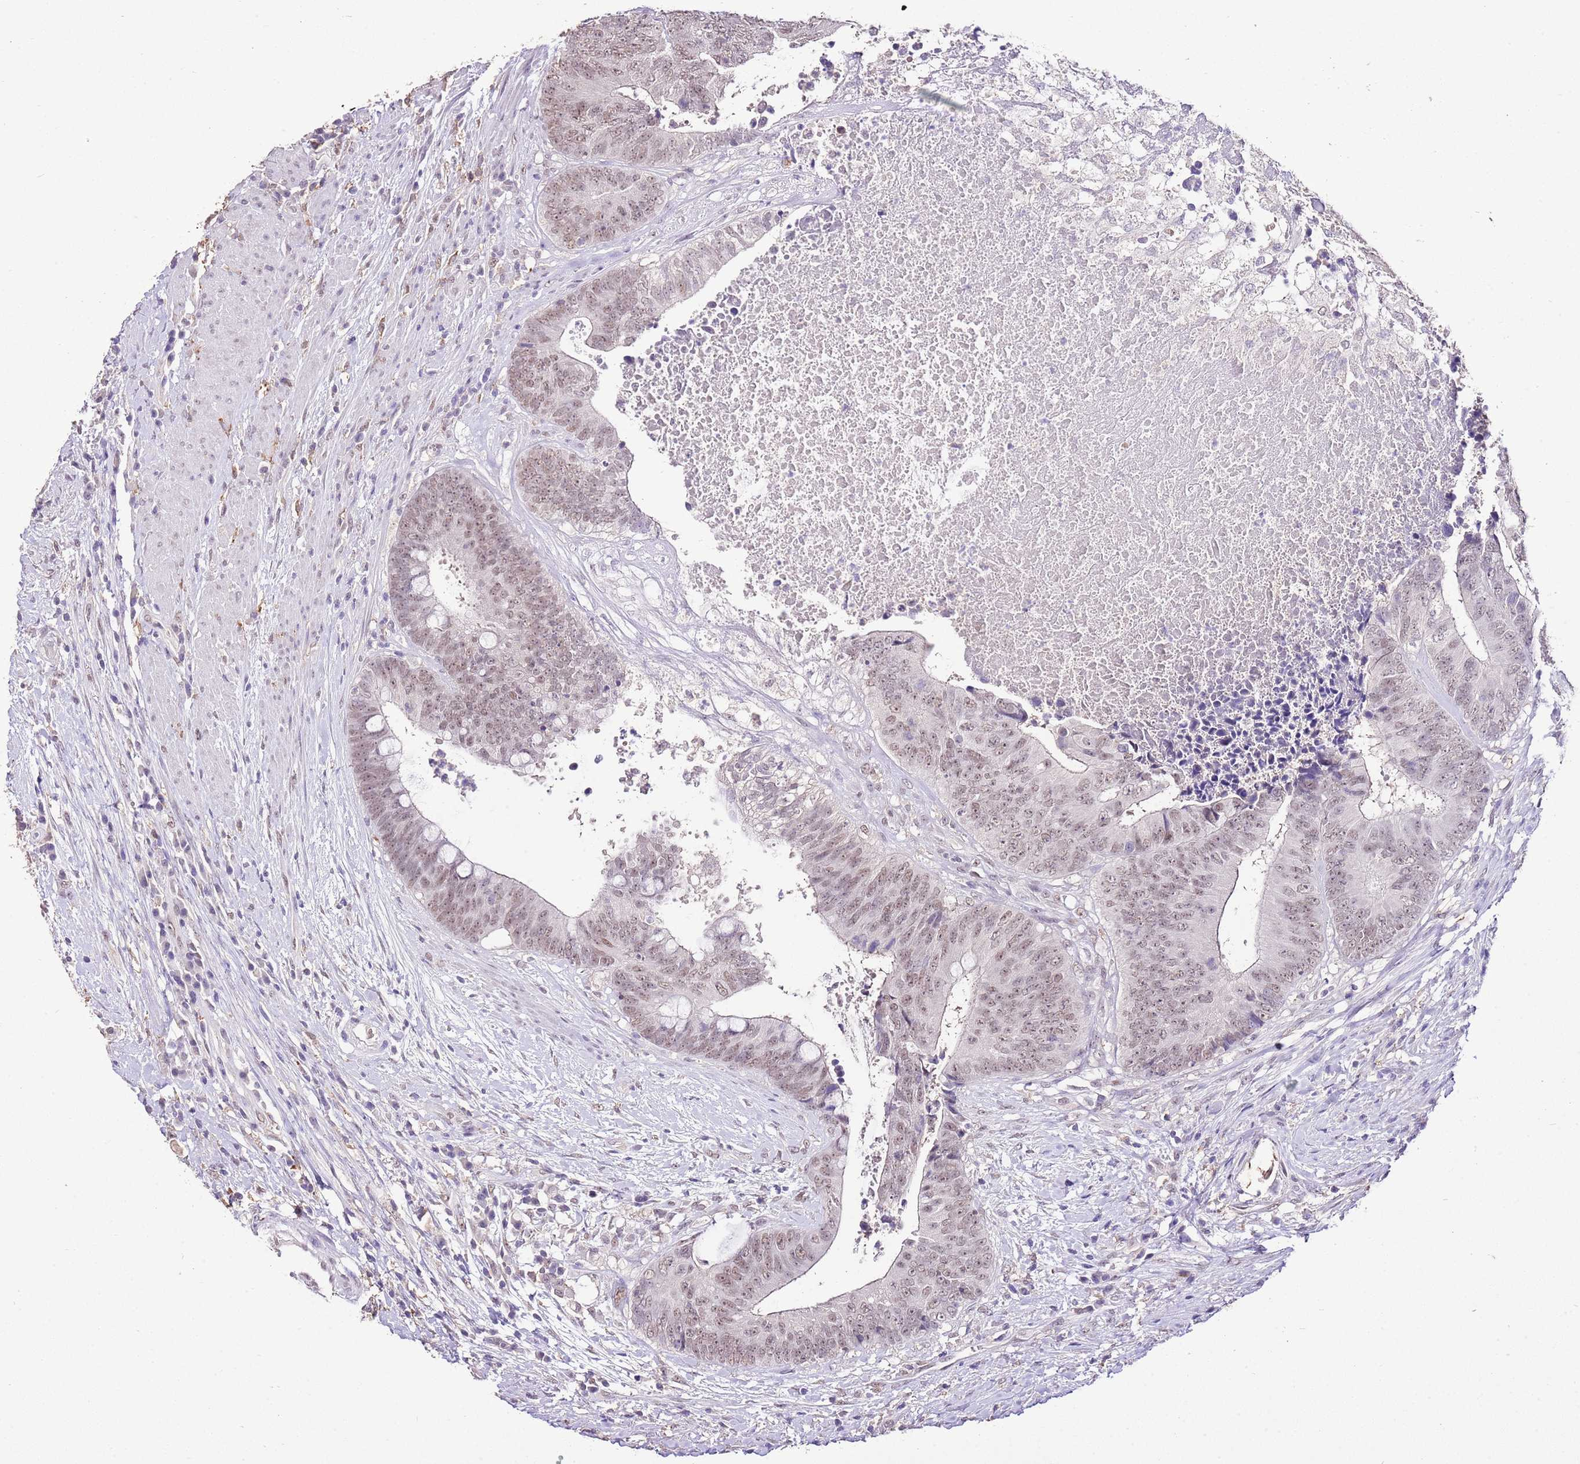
{"staining": {"intensity": "weak", "quantity": ">75%", "location": "nuclear"}, "tissue": "colorectal cancer", "cell_type": "Tumor cells", "image_type": "cancer", "snomed": [{"axis": "morphology", "description": "Adenocarcinoma, NOS"}, {"axis": "topography", "description": "Rectum"}], "caption": "Human colorectal cancer stained with a protein marker displays weak staining in tumor cells.", "gene": "IZUMO4", "patient": {"sex": "male", "age": 72}}